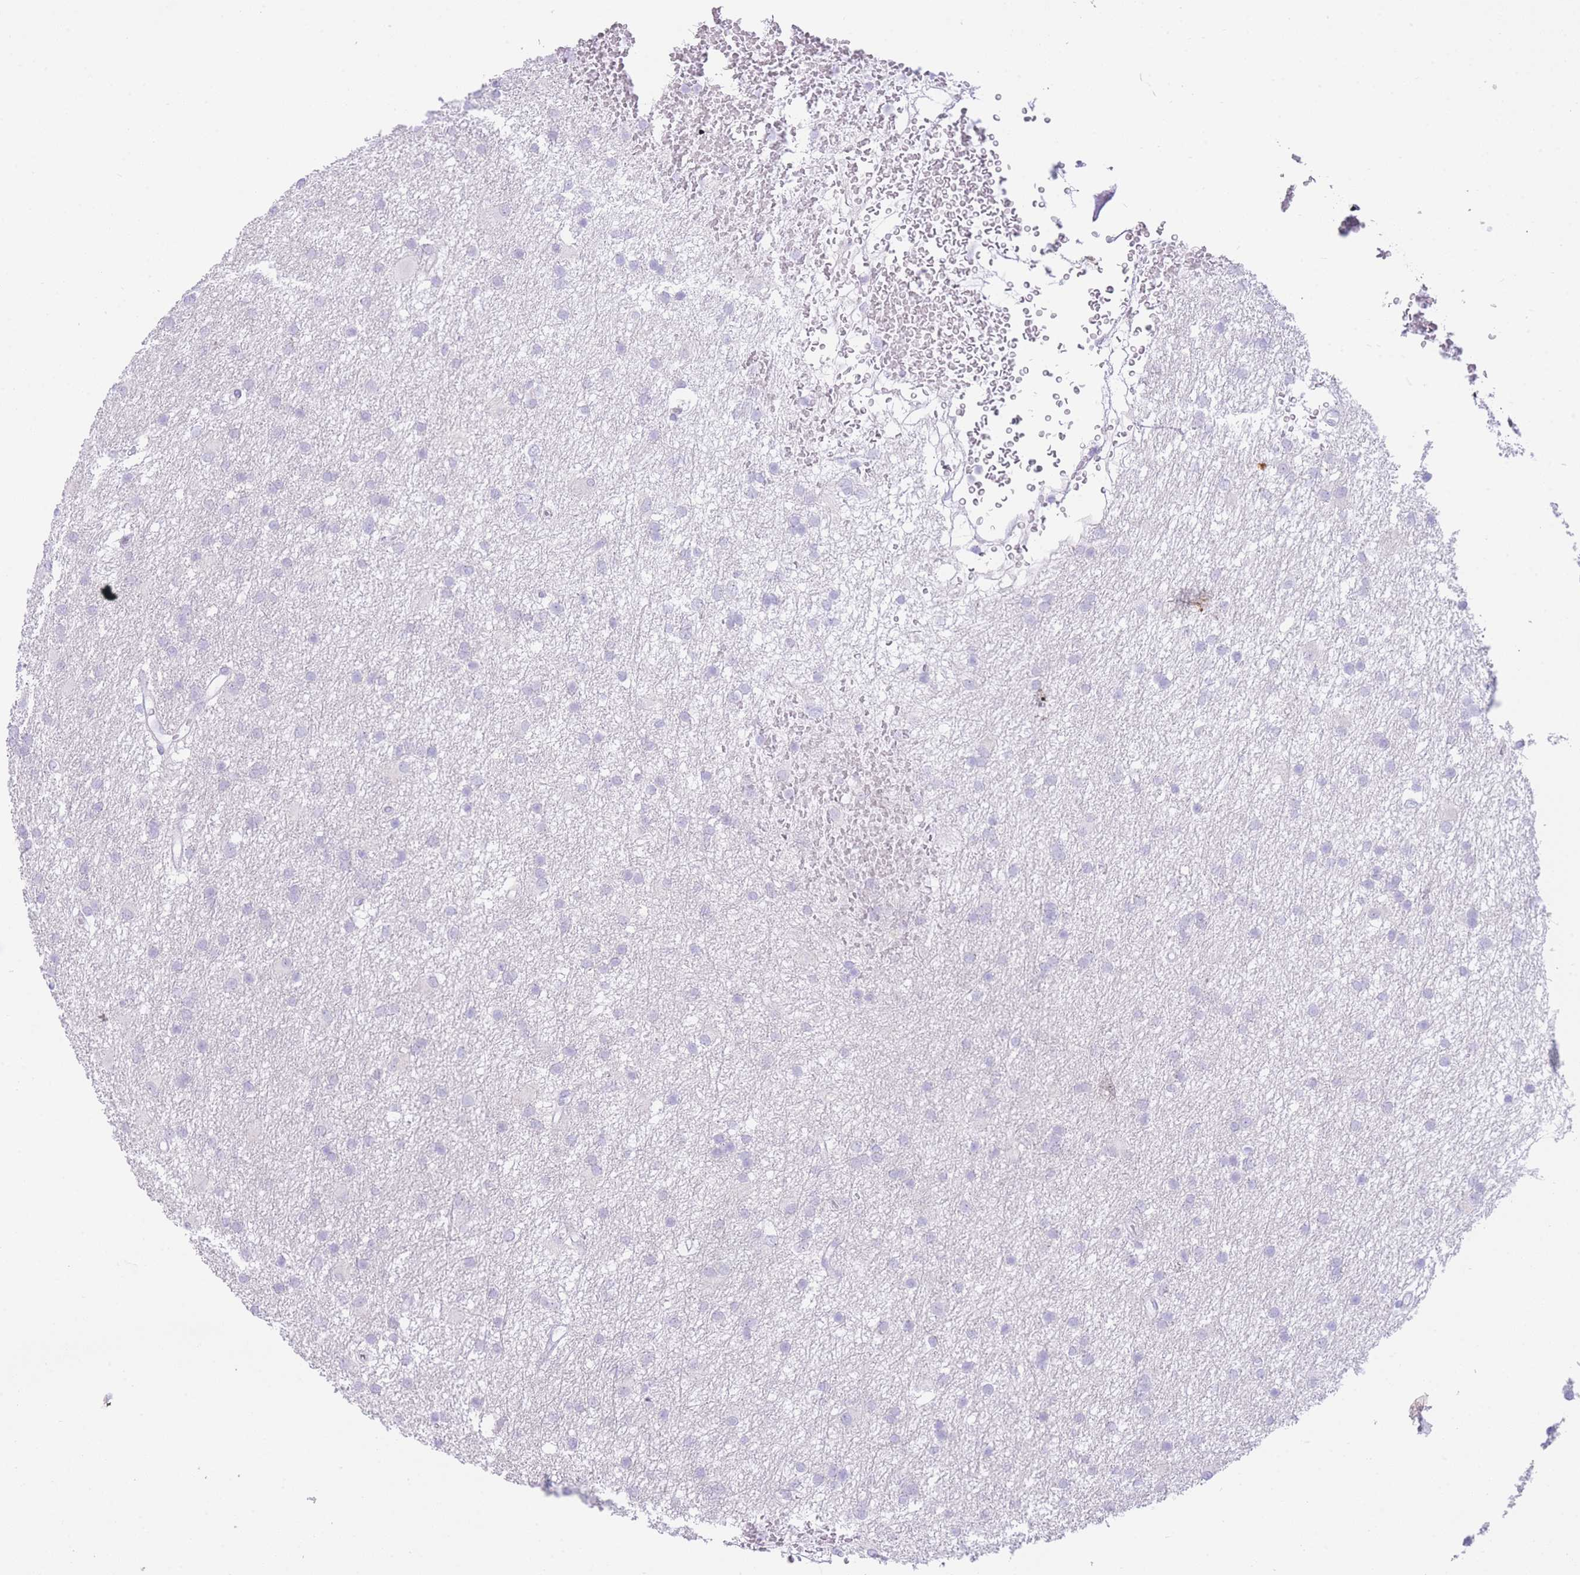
{"staining": {"intensity": "negative", "quantity": "none", "location": "none"}, "tissue": "glioma", "cell_type": "Tumor cells", "image_type": "cancer", "snomed": [{"axis": "morphology", "description": "Glioma, malignant, High grade"}, {"axis": "topography", "description": "Brain"}], "caption": "Immunohistochemistry (IHC) histopathology image of human glioma stained for a protein (brown), which exhibits no positivity in tumor cells. The staining was performed using DAB (3,3'-diaminobenzidine) to visualize the protein expression in brown, while the nuclei were stained in blue with hematoxylin (Magnification: 20x).", "gene": "ZNF212", "patient": {"sex": "male", "age": 77}}